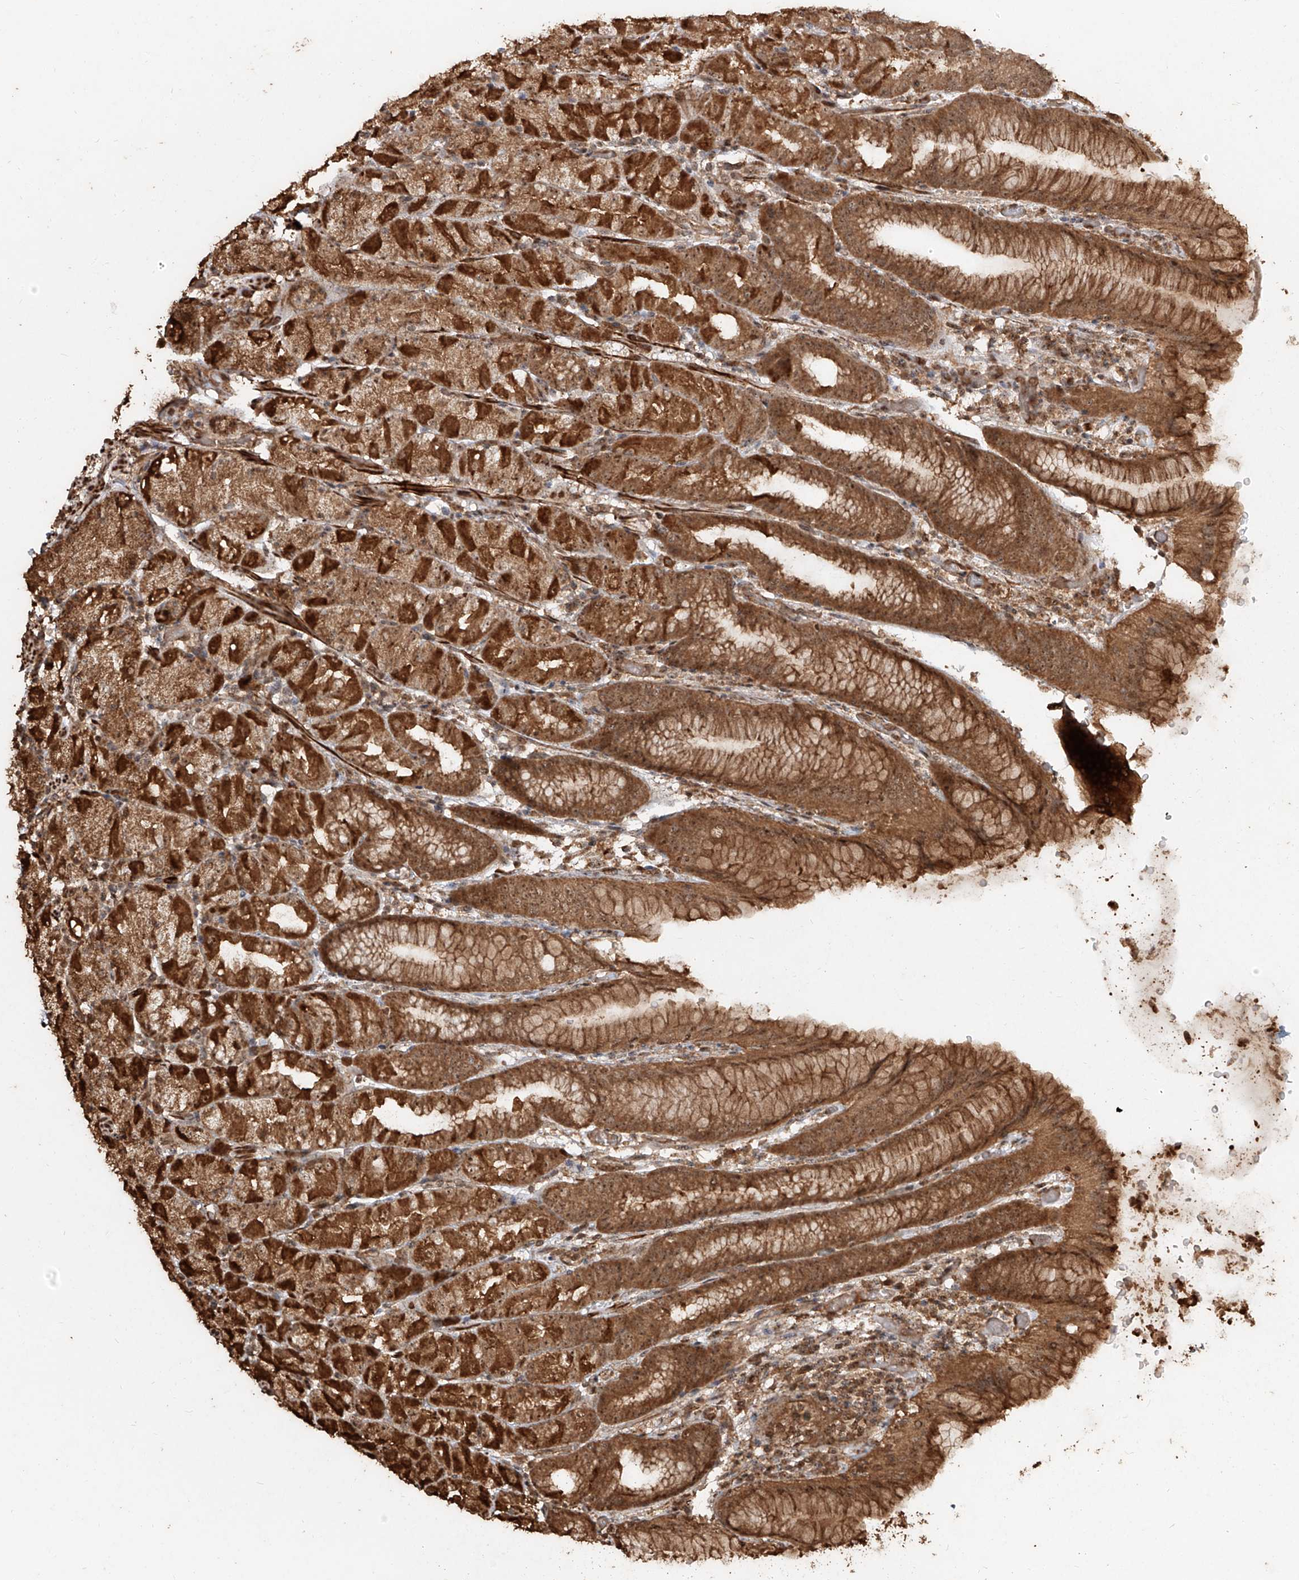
{"staining": {"intensity": "strong", "quantity": ">75%", "location": "cytoplasmic/membranous,nuclear"}, "tissue": "stomach", "cell_type": "Glandular cells", "image_type": "normal", "snomed": [{"axis": "morphology", "description": "Normal tissue, NOS"}, {"axis": "topography", "description": "Stomach, upper"}], "caption": "Protein staining shows strong cytoplasmic/membranous,nuclear positivity in about >75% of glandular cells in normal stomach. (DAB IHC with brightfield microscopy, high magnification).", "gene": "ZNF660", "patient": {"sex": "male", "age": 48}}